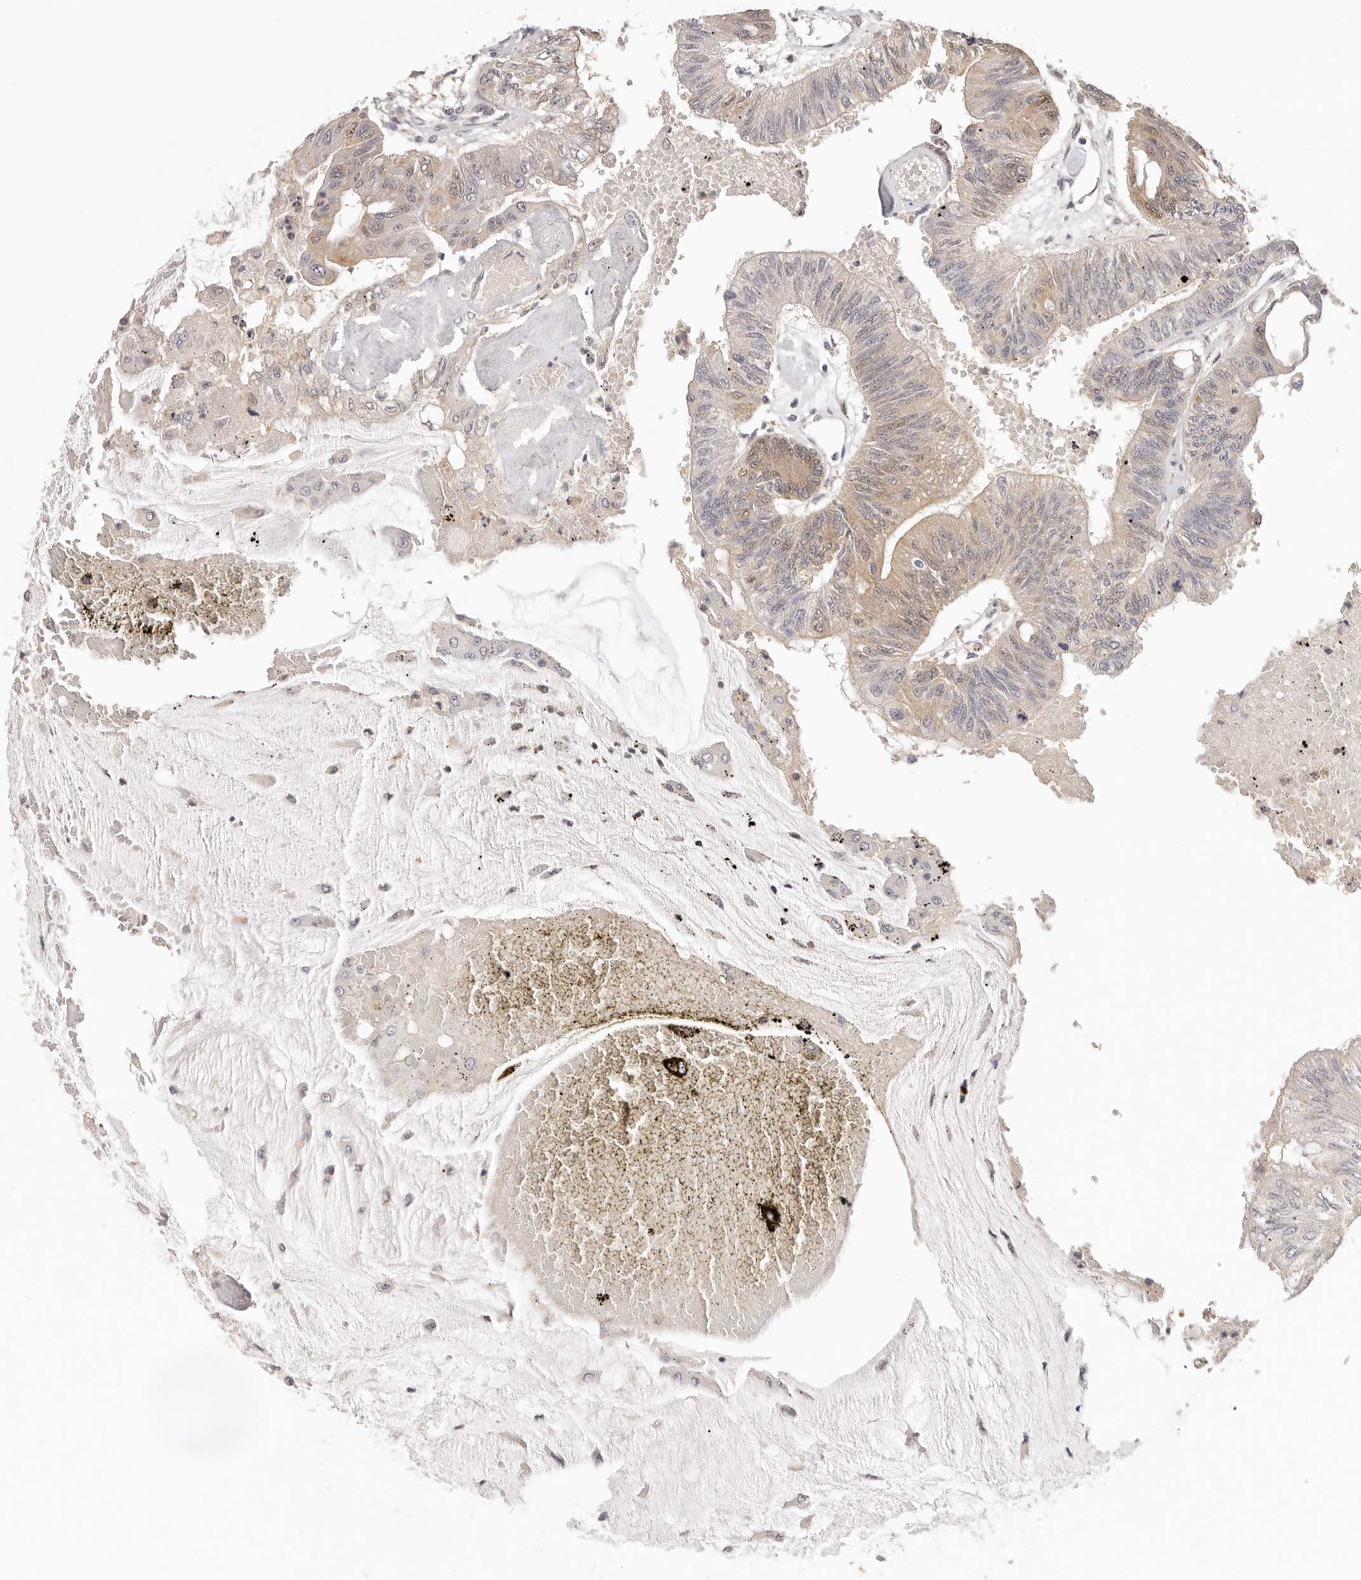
{"staining": {"intensity": "weak", "quantity": "<25%", "location": "cytoplasmic/membranous,nuclear"}, "tissue": "colorectal cancer", "cell_type": "Tumor cells", "image_type": "cancer", "snomed": [{"axis": "morphology", "description": "Adenoma, NOS"}, {"axis": "morphology", "description": "Adenocarcinoma, NOS"}, {"axis": "topography", "description": "Colon"}], "caption": "Immunohistochemical staining of colorectal adenocarcinoma reveals no significant expression in tumor cells.", "gene": "GGPS1", "patient": {"sex": "male", "age": 79}}